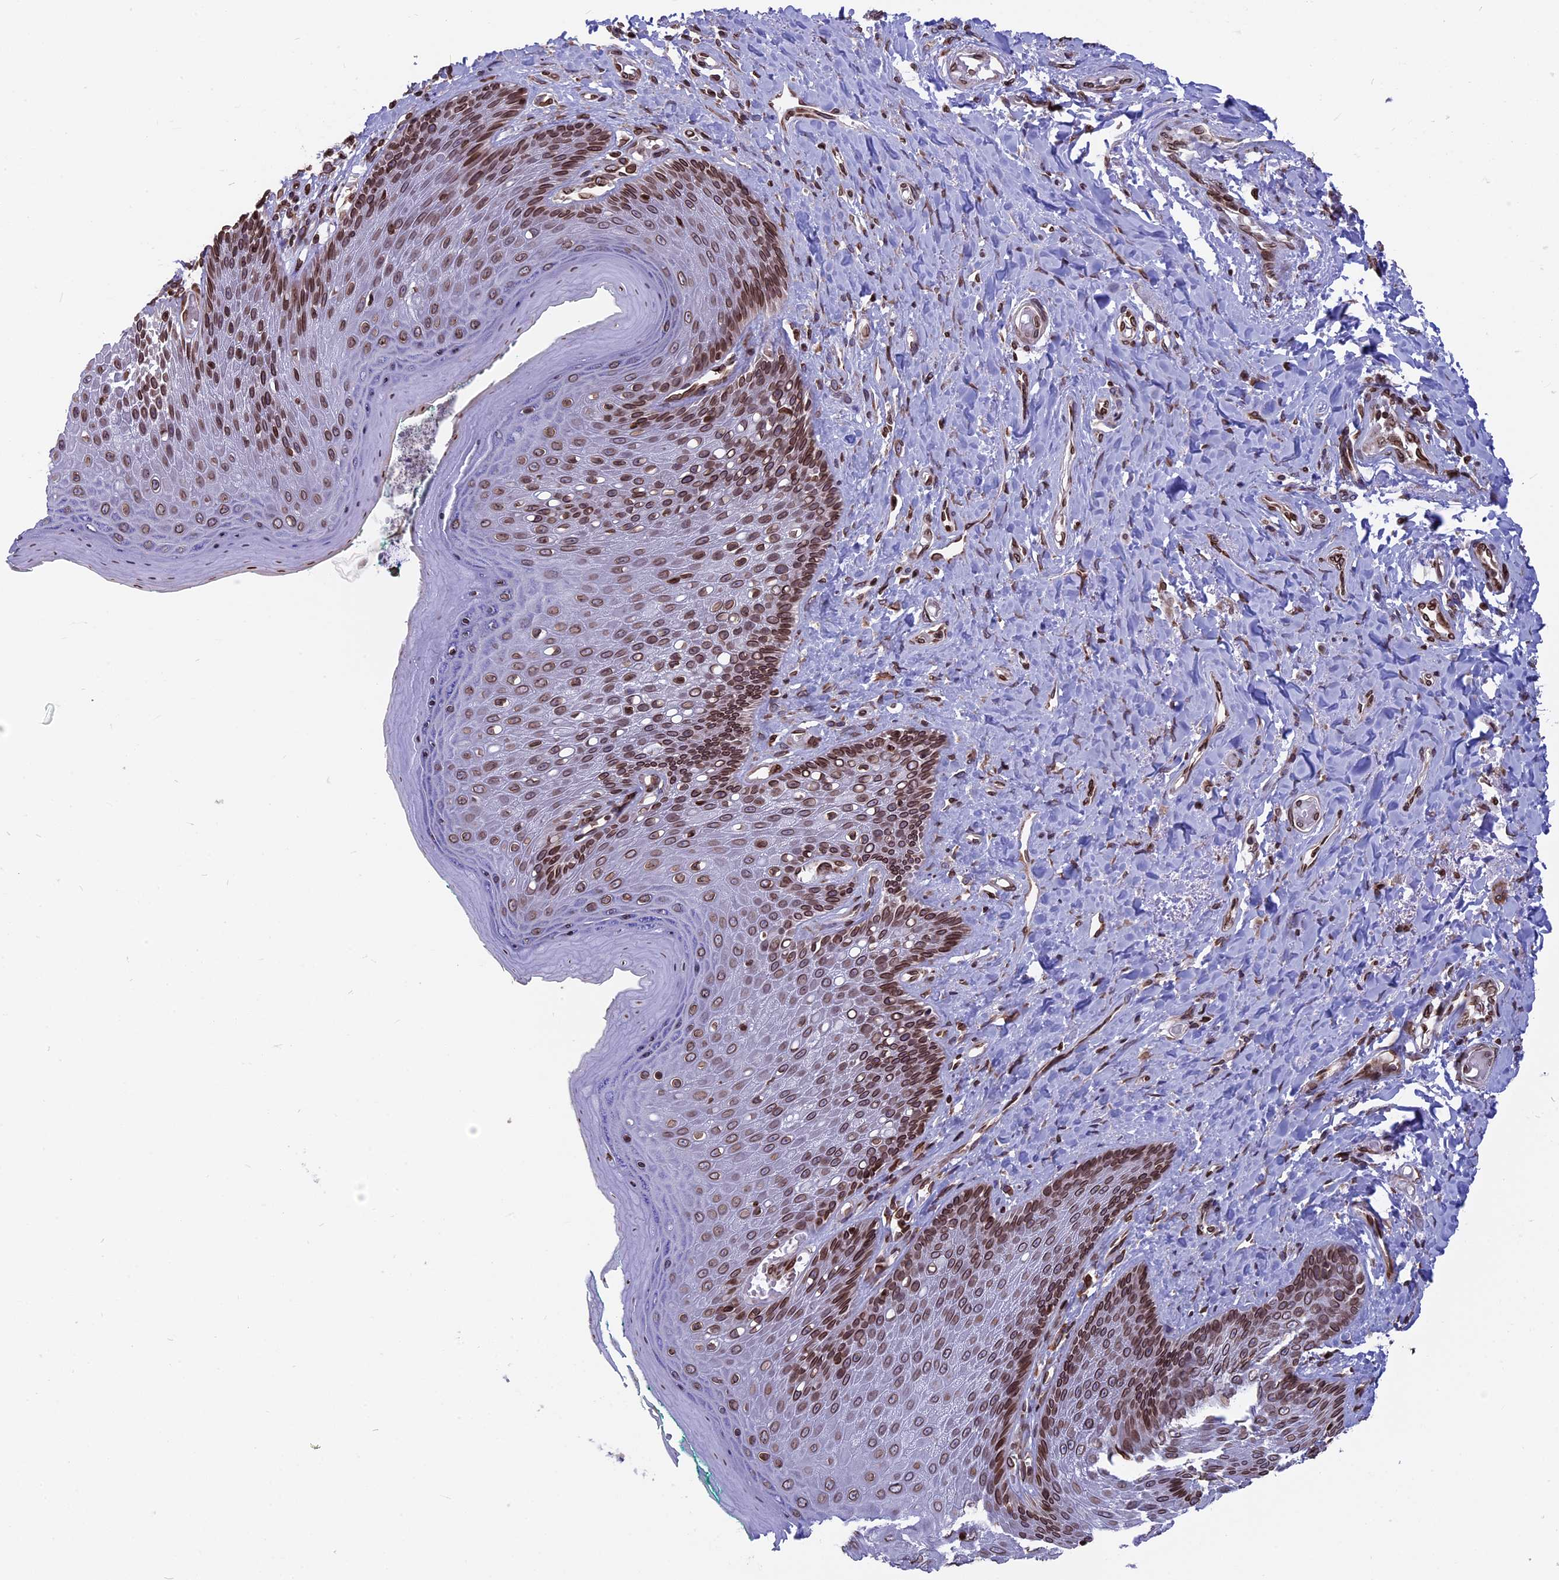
{"staining": {"intensity": "strong", "quantity": "25%-75%", "location": "cytoplasmic/membranous,nuclear"}, "tissue": "skin", "cell_type": "Epidermal cells", "image_type": "normal", "snomed": [{"axis": "morphology", "description": "Normal tissue, NOS"}, {"axis": "topography", "description": "Anal"}], "caption": "IHC staining of unremarkable skin, which exhibits high levels of strong cytoplasmic/membranous,nuclear positivity in about 25%-75% of epidermal cells indicating strong cytoplasmic/membranous,nuclear protein staining. The staining was performed using DAB (3,3'-diaminobenzidine) (brown) for protein detection and nuclei were counterstained in hematoxylin (blue).", "gene": "PTCHD4", "patient": {"sex": "male", "age": 78}}